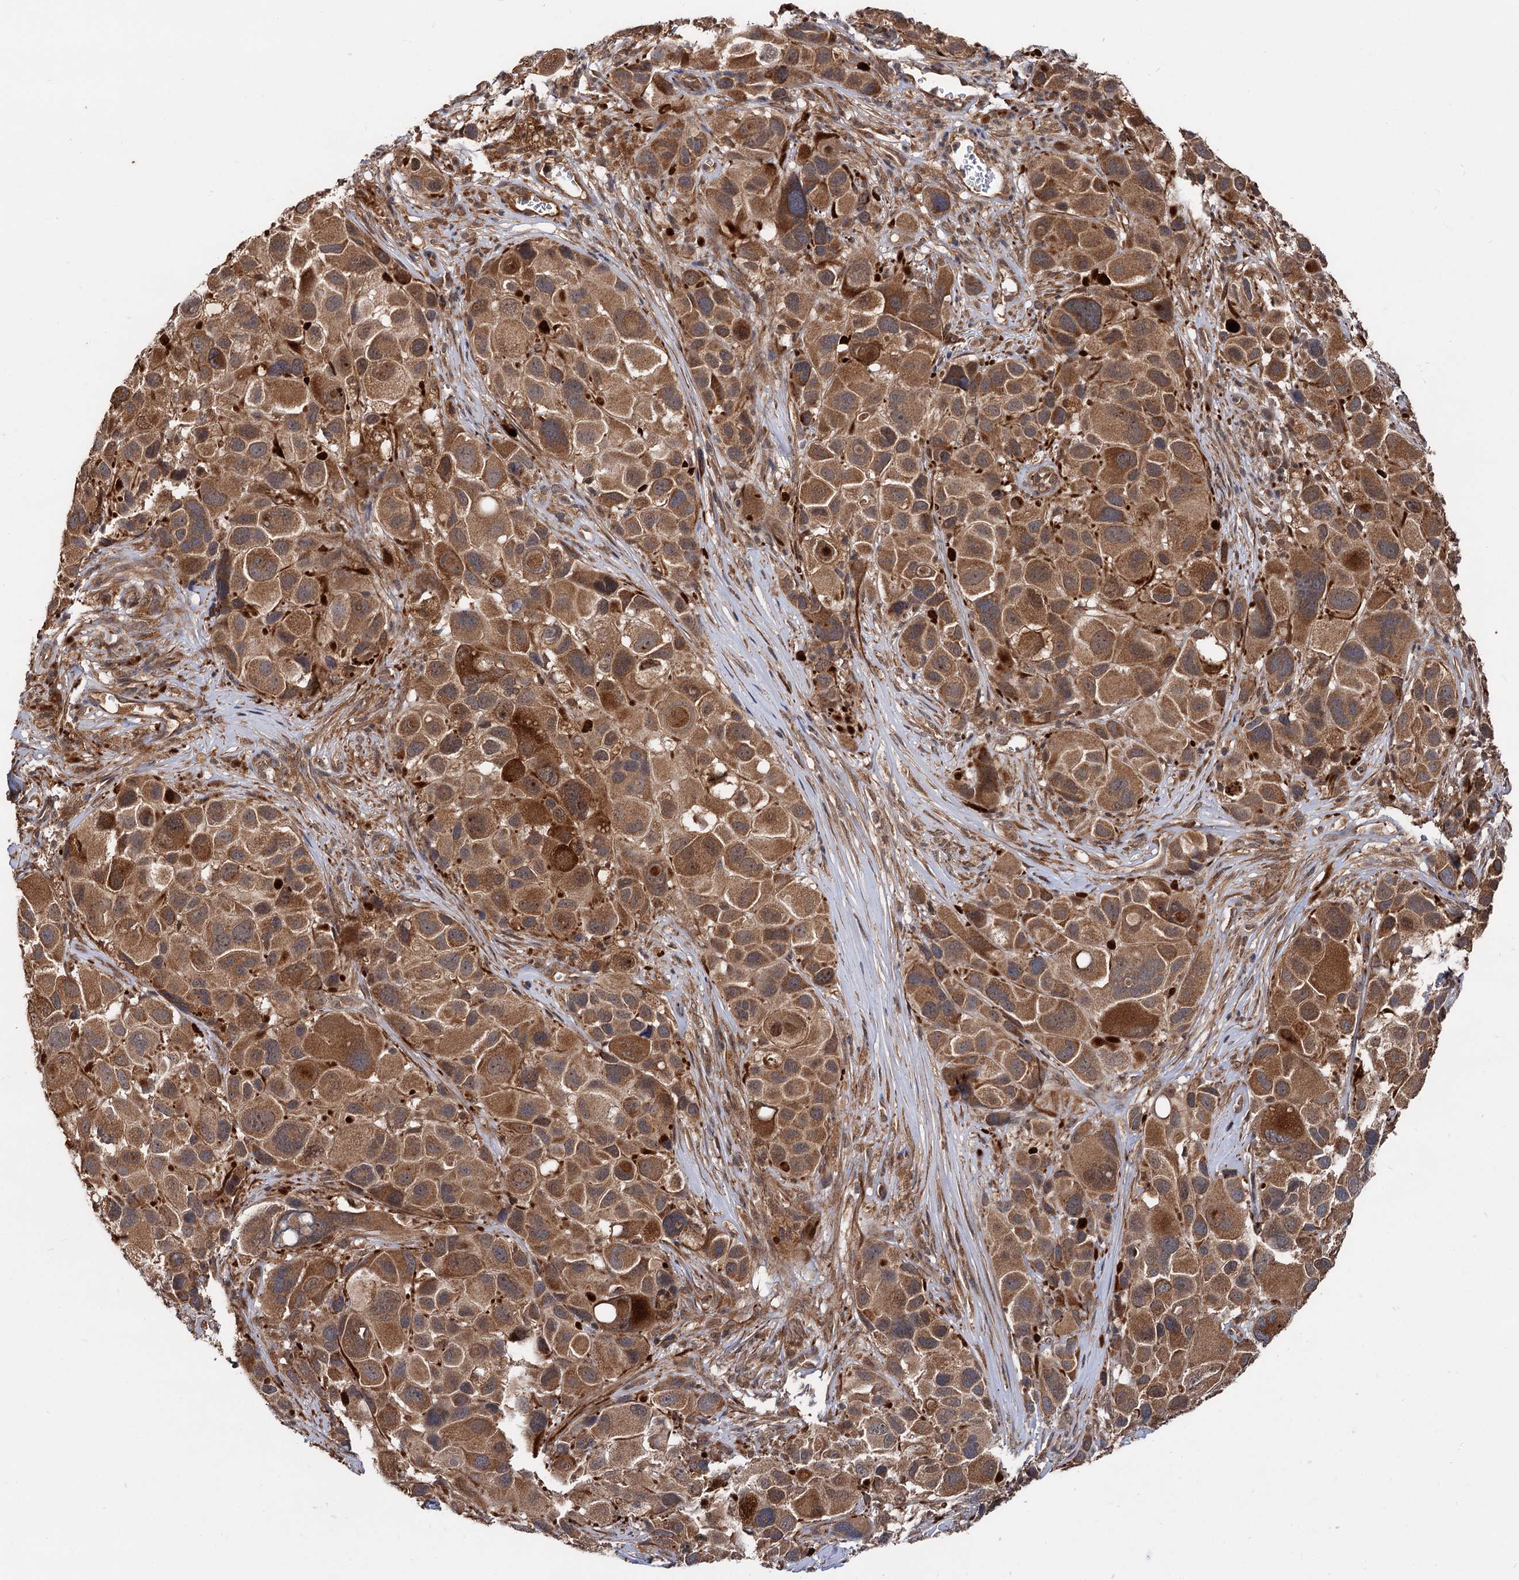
{"staining": {"intensity": "moderate", "quantity": ">75%", "location": "cytoplasmic/membranous"}, "tissue": "melanoma", "cell_type": "Tumor cells", "image_type": "cancer", "snomed": [{"axis": "morphology", "description": "Malignant melanoma, NOS"}, {"axis": "topography", "description": "Skin of trunk"}], "caption": "A brown stain highlights moderate cytoplasmic/membranous expression of a protein in melanoma tumor cells.", "gene": "TEX9", "patient": {"sex": "male", "age": 71}}